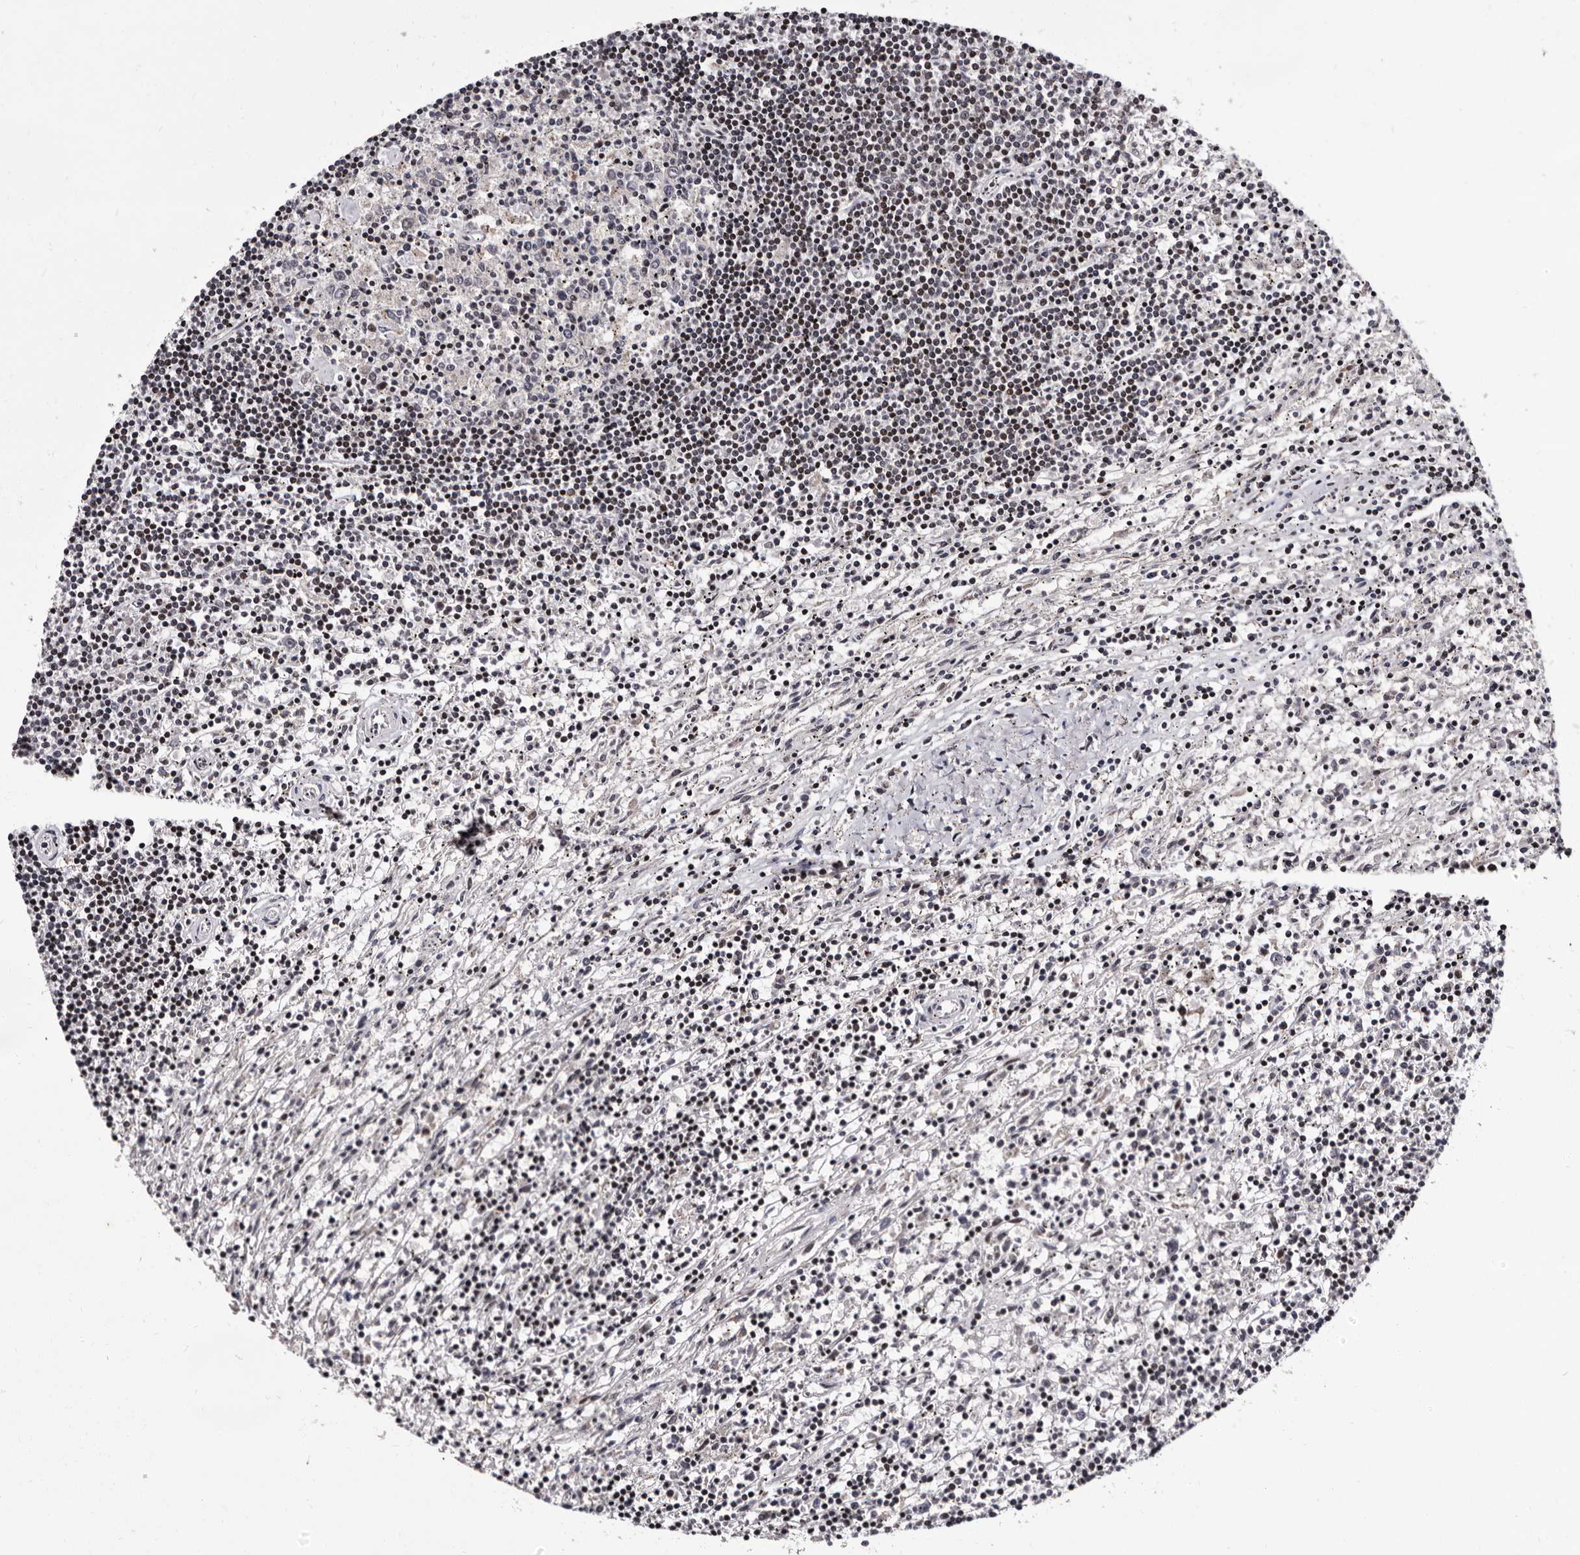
{"staining": {"intensity": "negative", "quantity": "none", "location": "none"}, "tissue": "lymphoma", "cell_type": "Tumor cells", "image_type": "cancer", "snomed": [{"axis": "morphology", "description": "Malignant lymphoma, non-Hodgkin's type, Low grade"}, {"axis": "topography", "description": "Spleen"}], "caption": "High power microscopy image of an IHC micrograph of lymphoma, revealing no significant positivity in tumor cells.", "gene": "TNKS", "patient": {"sex": "male", "age": 76}}